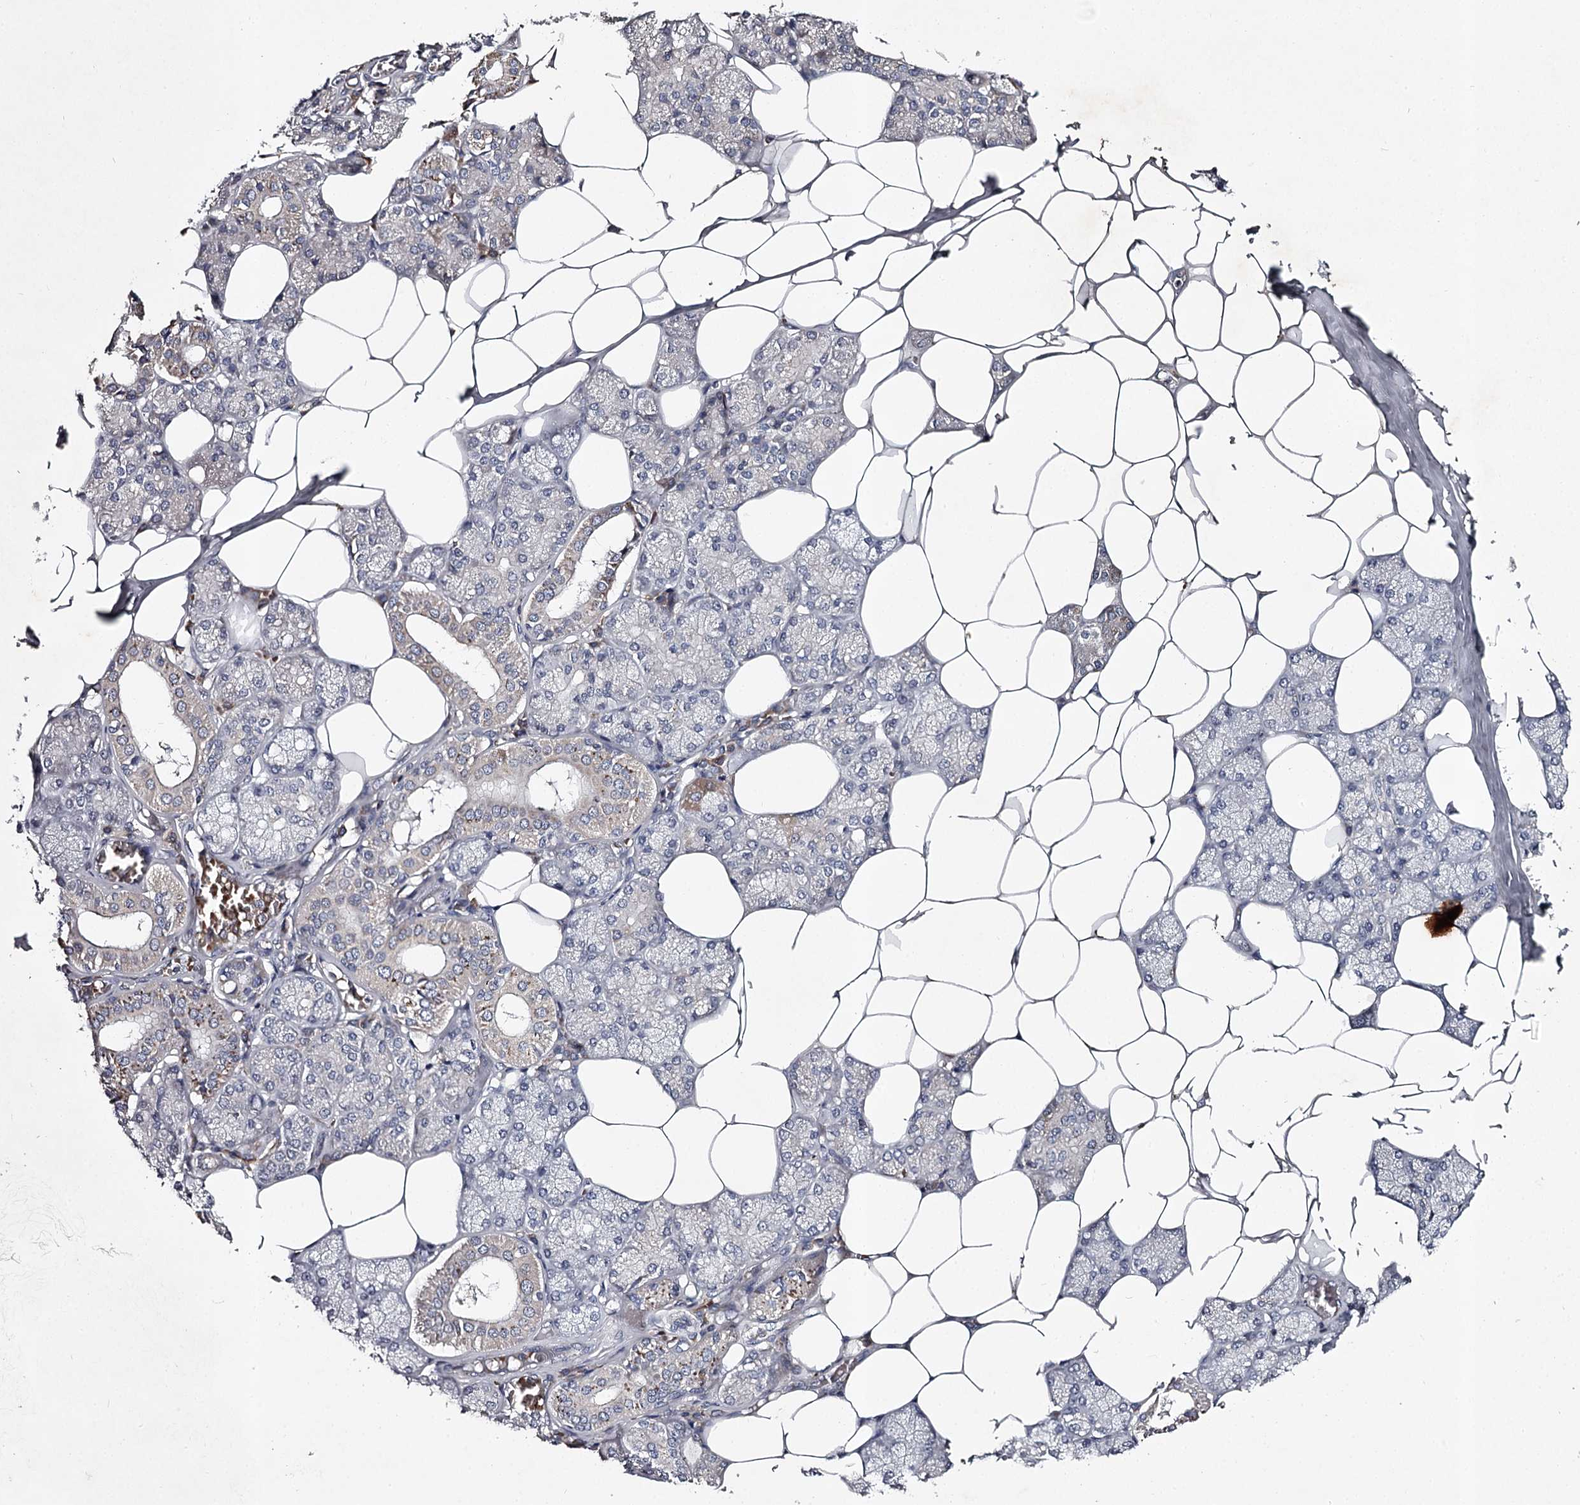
{"staining": {"intensity": "weak", "quantity": "<25%", "location": "cytoplasmic/membranous"}, "tissue": "salivary gland", "cell_type": "Glandular cells", "image_type": "normal", "snomed": [{"axis": "morphology", "description": "Normal tissue, NOS"}, {"axis": "topography", "description": "Salivary gland"}], "caption": "This is an immunohistochemistry (IHC) micrograph of benign salivary gland. There is no expression in glandular cells.", "gene": "RASSF6", "patient": {"sex": "male", "age": 62}}